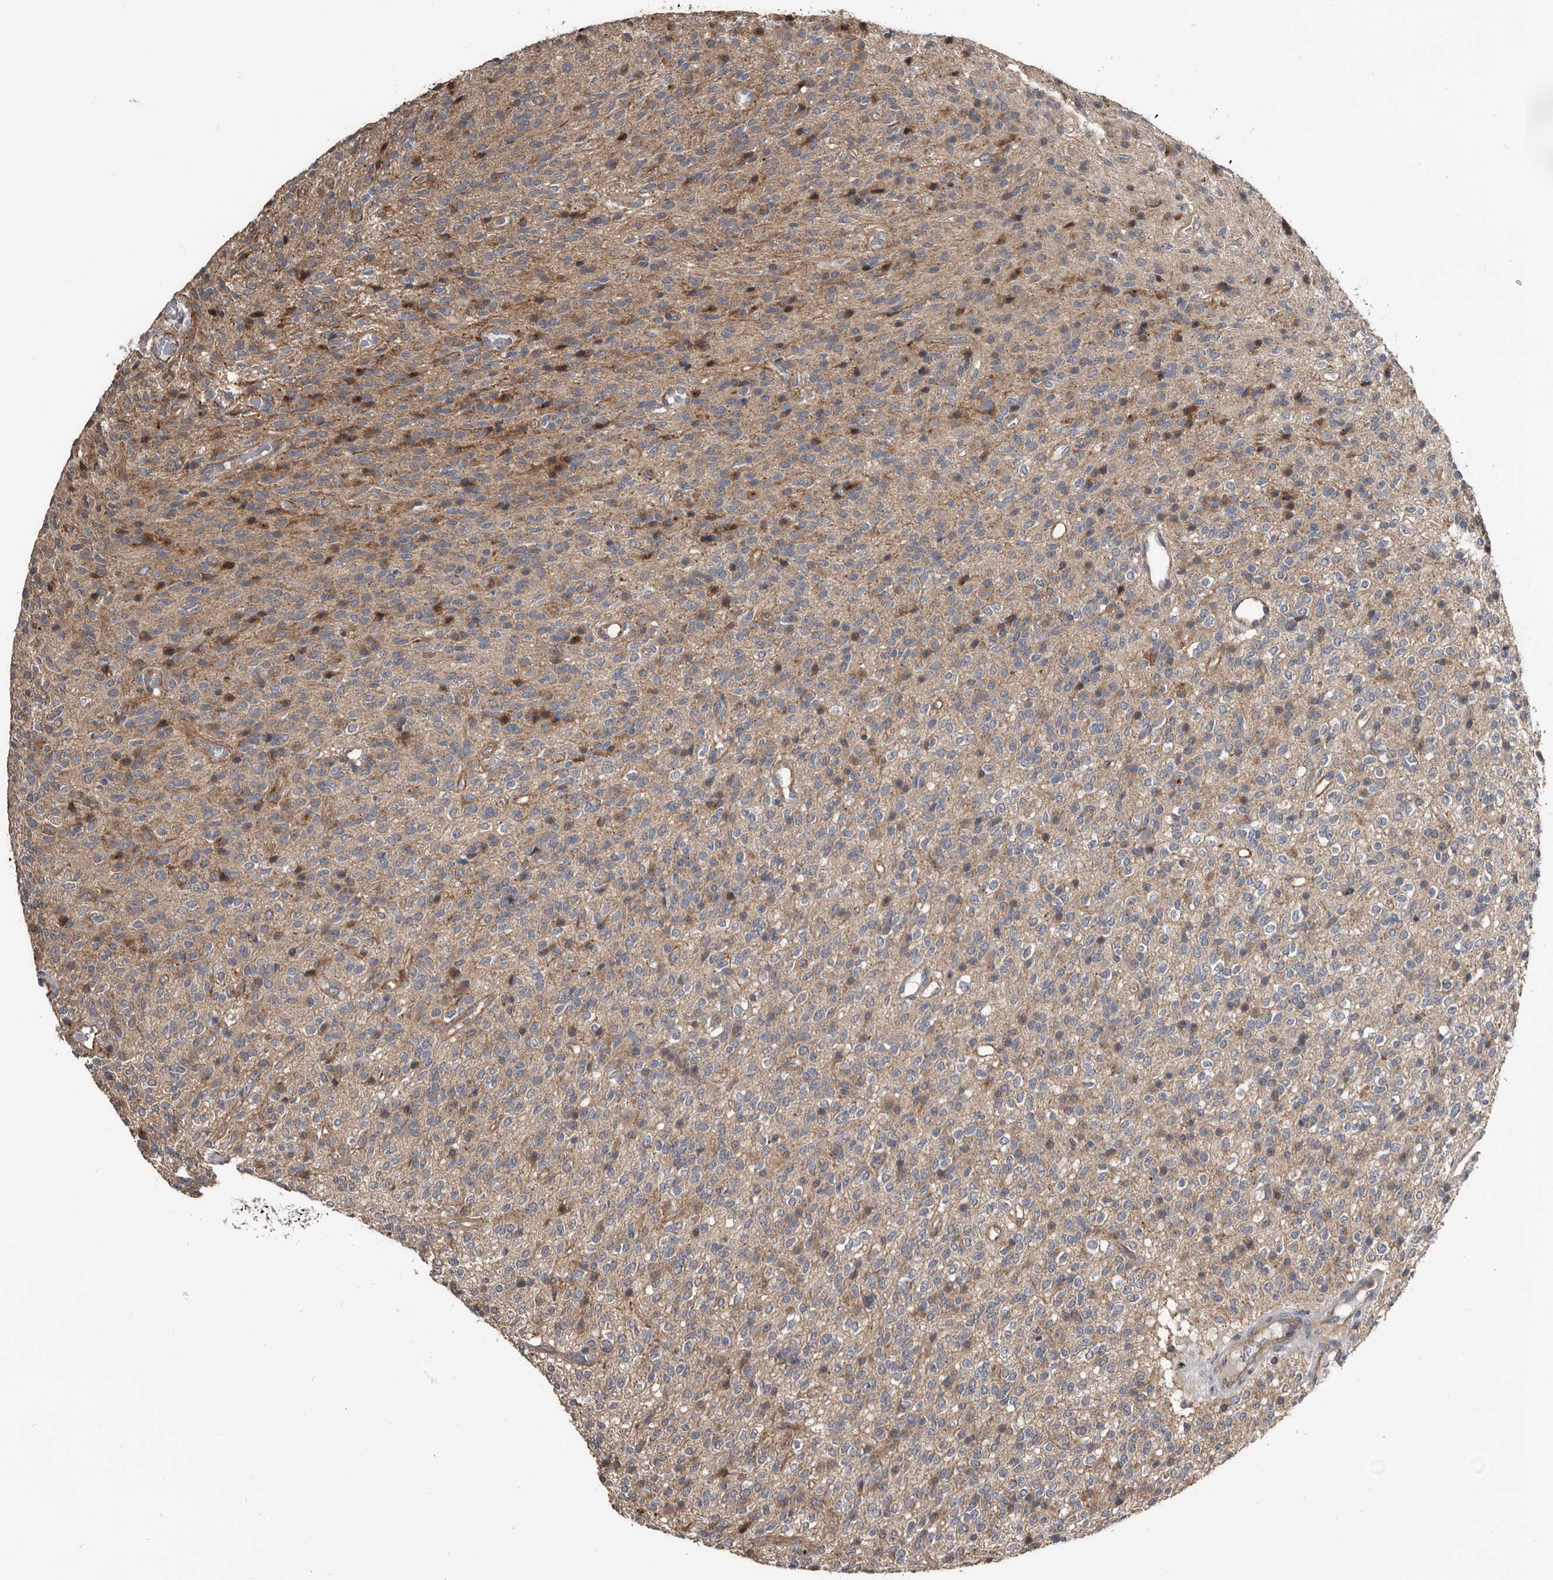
{"staining": {"intensity": "weak", "quantity": "25%-75%", "location": "cytoplasmic/membranous"}, "tissue": "glioma", "cell_type": "Tumor cells", "image_type": "cancer", "snomed": [{"axis": "morphology", "description": "Glioma, malignant, High grade"}, {"axis": "topography", "description": "Brain"}], "caption": "A micrograph showing weak cytoplasmic/membranous expression in about 25%-75% of tumor cells in malignant high-grade glioma, as visualized by brown immunohistochemical staining.", "gene": "DHPS", "patient": {"sex": "male", "age": 34}}